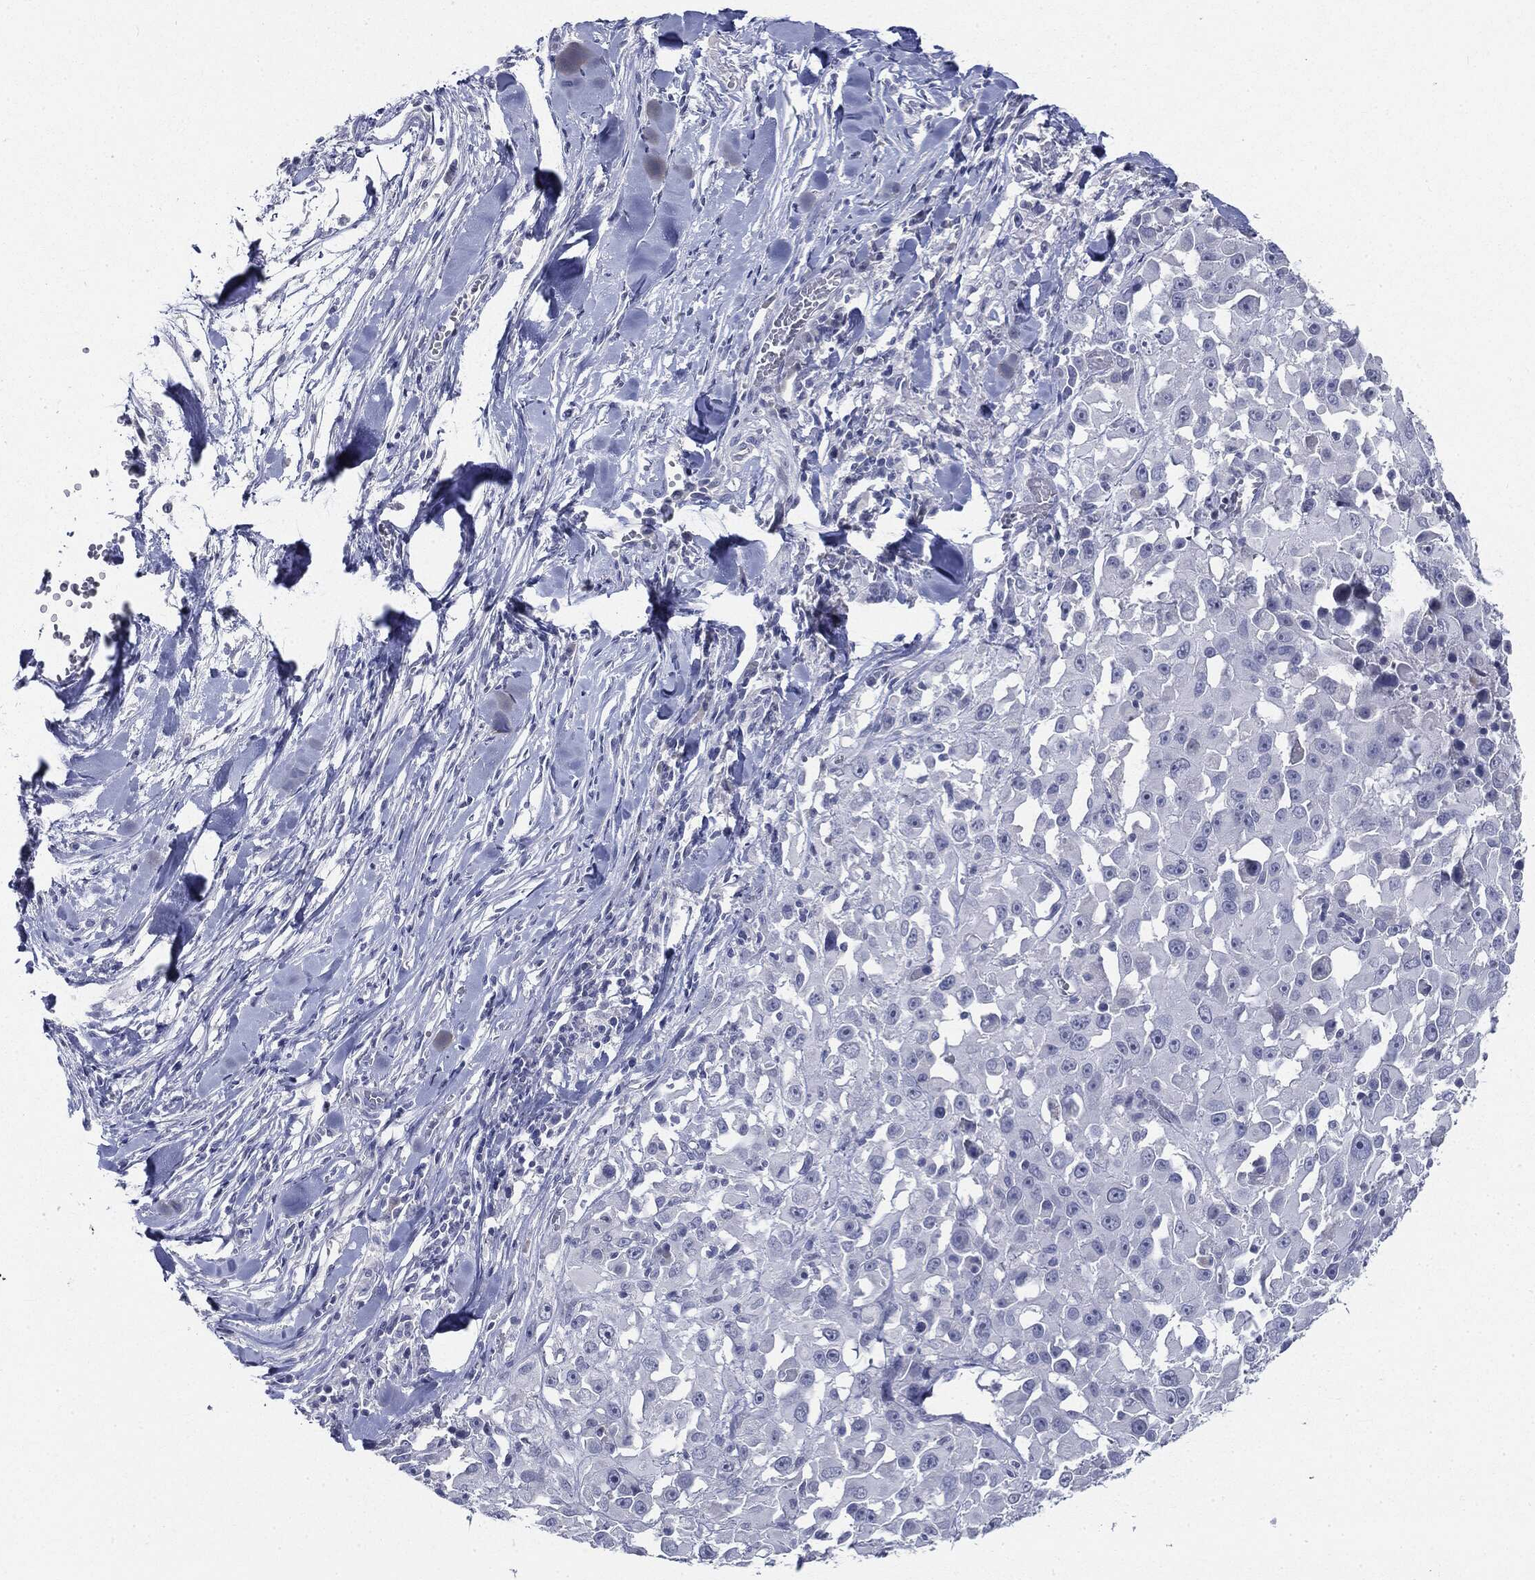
{"staining": {"intensity": "negative", "quantity": "none", "location": "none"}, "tissue": "melanoma", "cell_type": "Tumor cells", "image_type": "cancer", "snomed": [{"axis": "morphology", "description": "Malignant melanoma, Metastatic site"}, {"axis": "topography", "description": "Lymph node"}], "caption": "Tumor cells are negative for brown protein staining in melanoma. (DAB immunohistochemistry, high magnification).", "gene": "CGB1", "patient": {"sex": "male", "age": 50}}